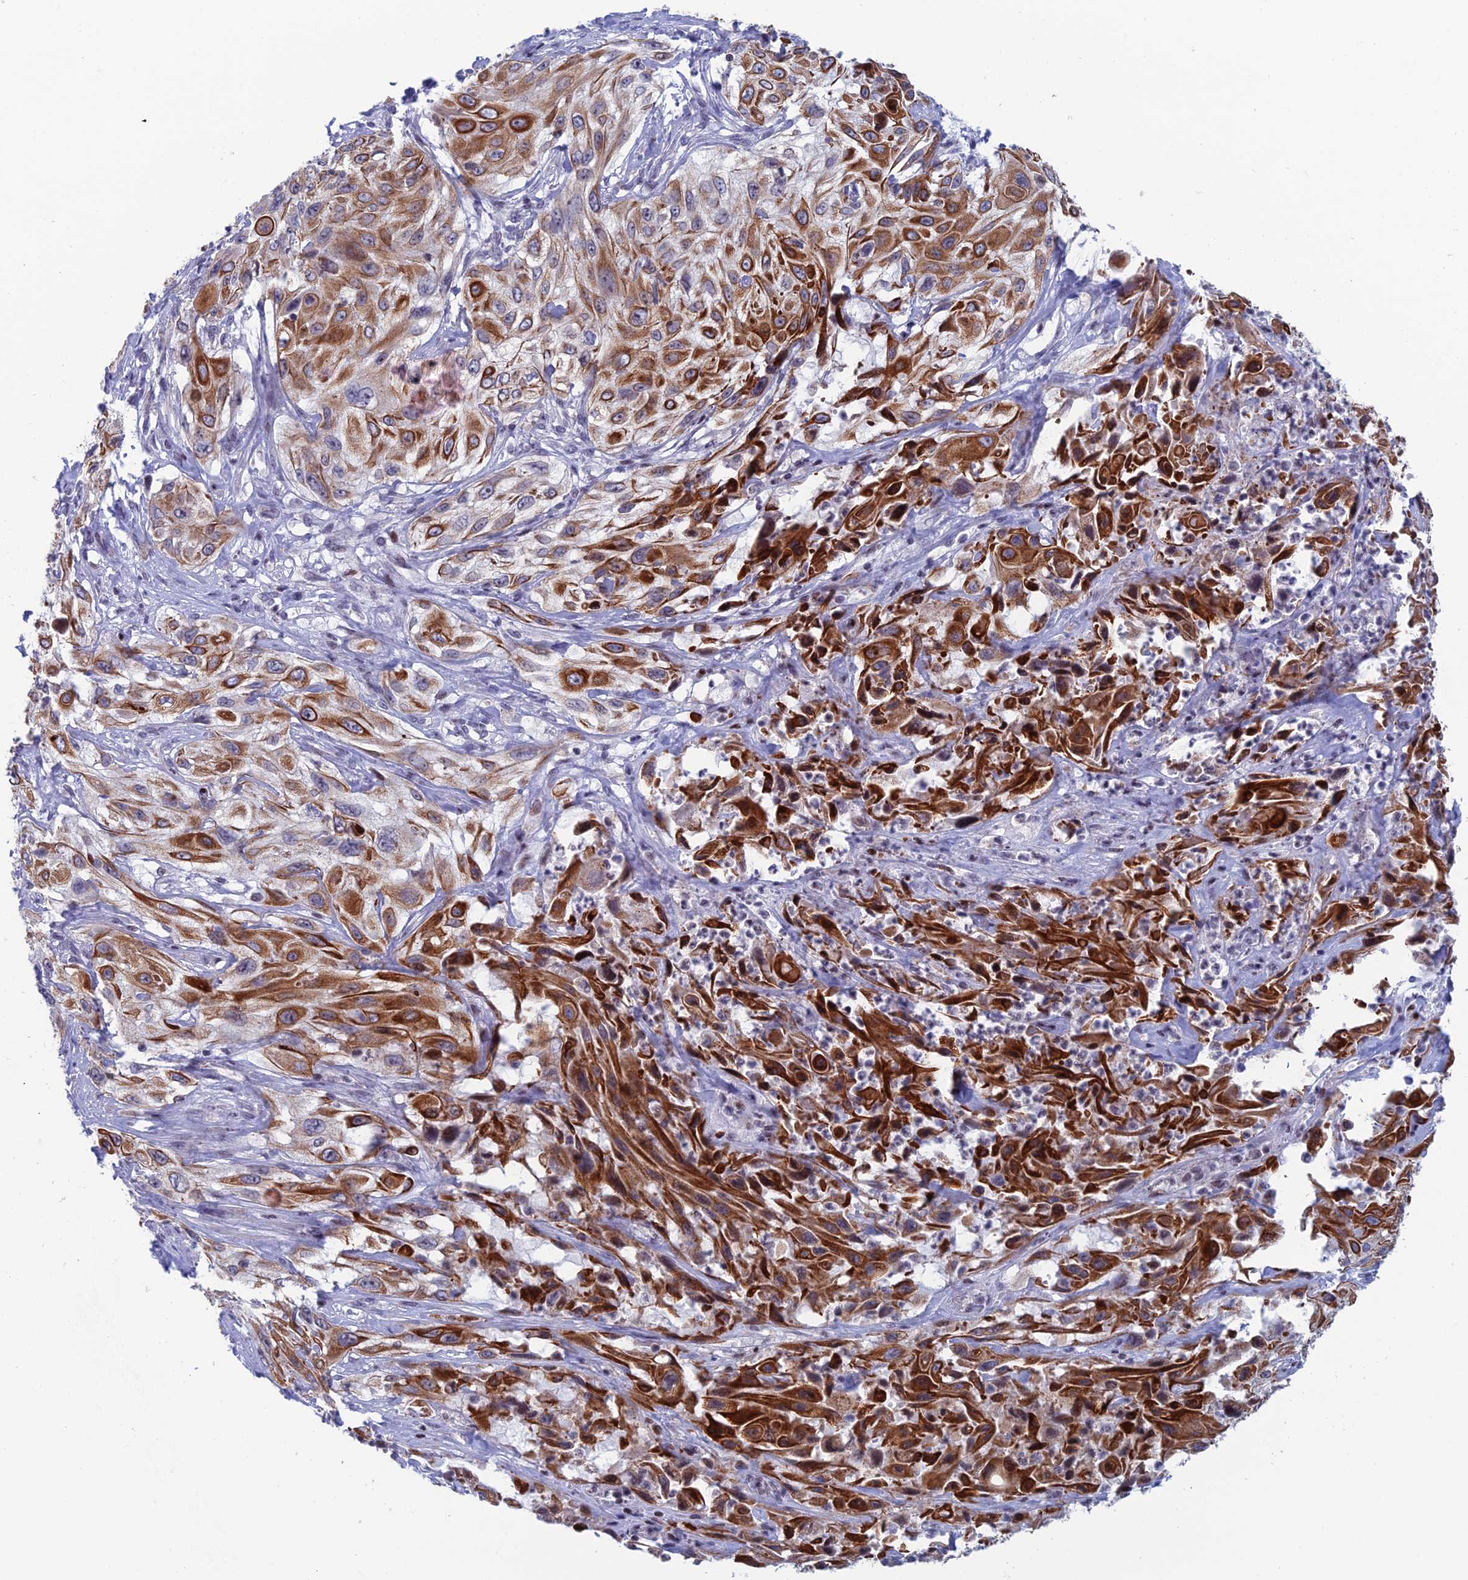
{"staining": {"intensity": "strong", "quantity": "25%-75%", "location": "cytoplasmic/membranous"}, "tissue": "cervical cancer", "cell_type": "Tumor cells", "image_type": "cancer", "snomed": [{"axis": "morphology", "description": "Squamous cell carcinoma, NOS"}, {"axis": "topography", "description": "Cervix"}], "caption": "Protein expression analysis of cervical cancer exhibits strong cytoplasmic/membranous expression in about 25%-75% of tumor cells. (Stains: DAB (3,3'-diaminobenzidine) in brown, nuclei in blue, Microscopy: brightfield microscopy at high magnification).", "gene": "AFF3", "patient": {"sex": "female", "age": 42}}